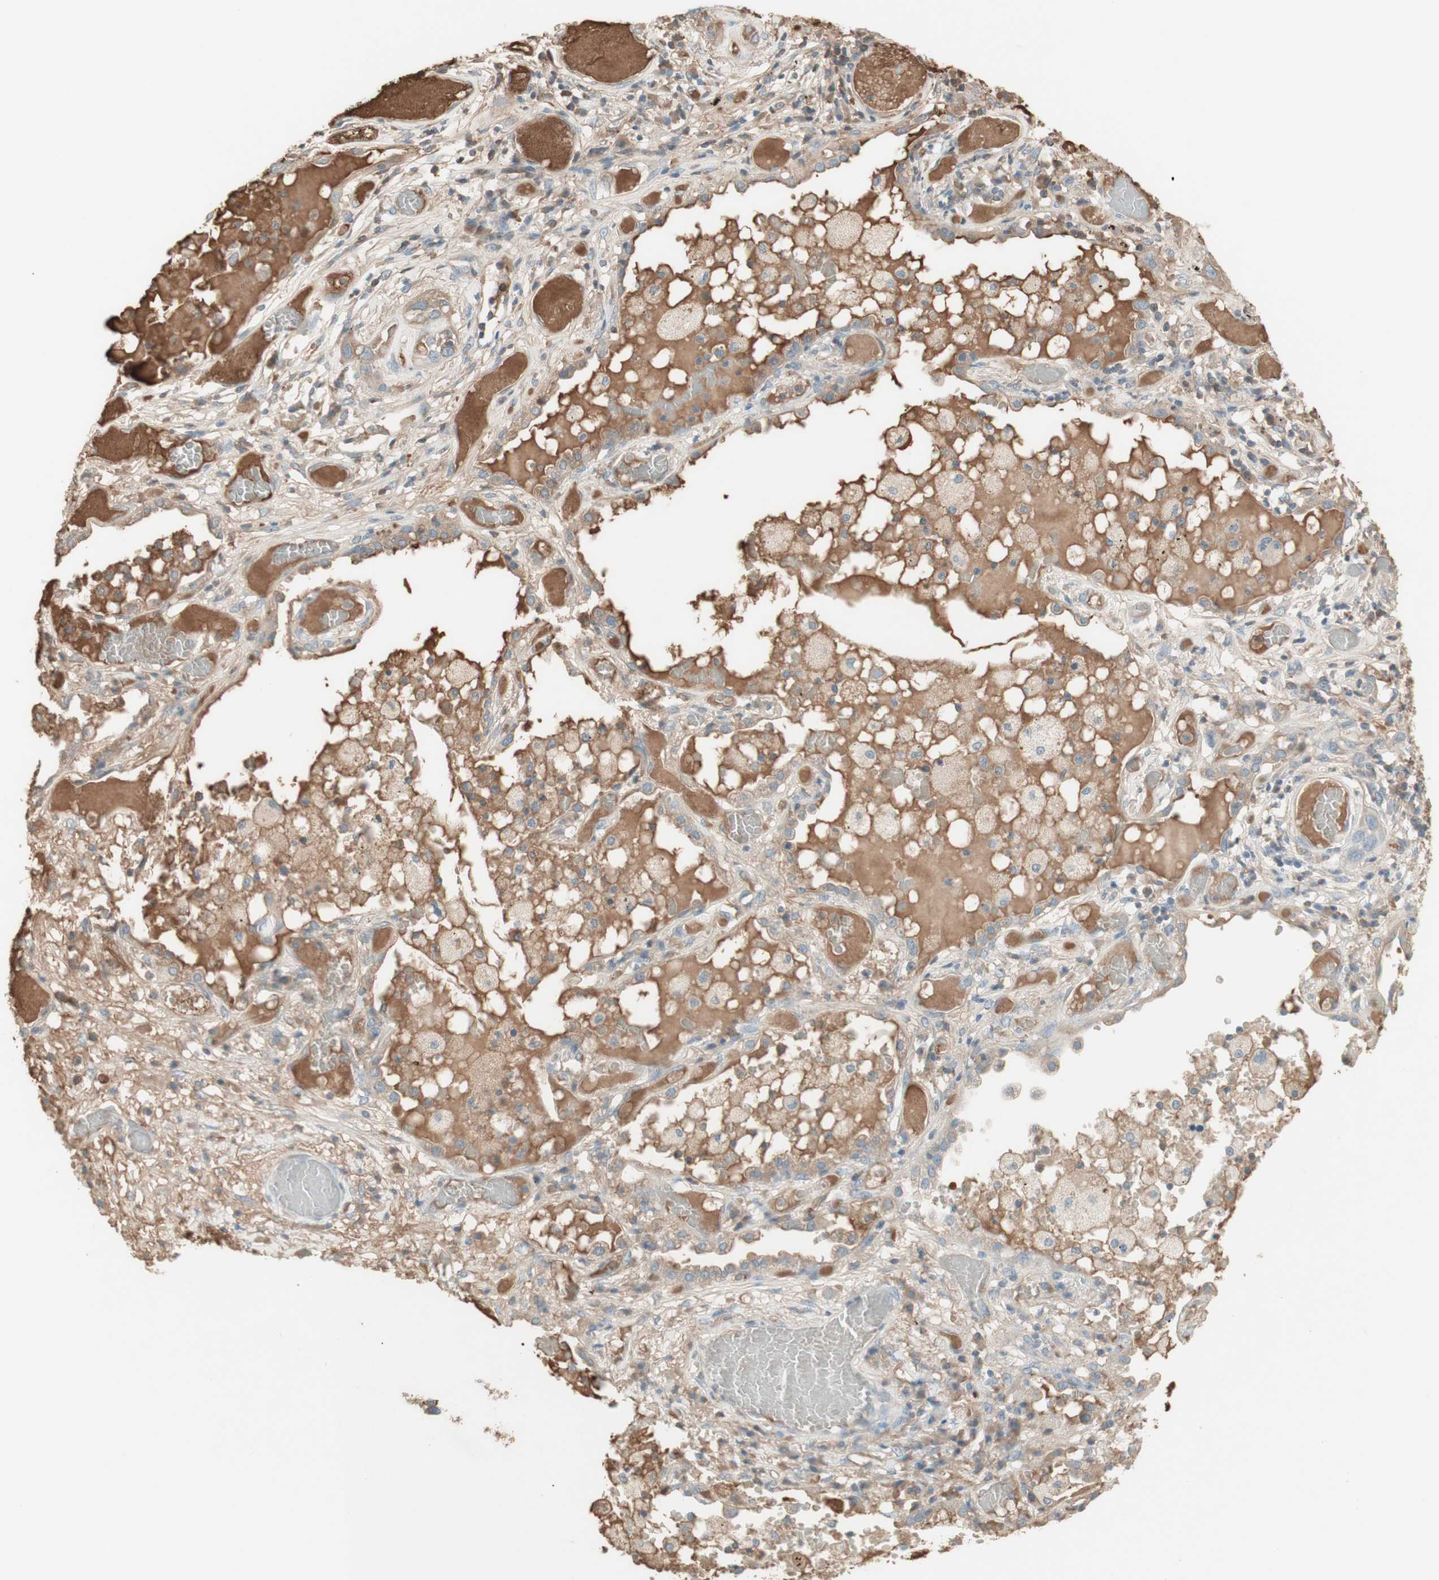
{"staining": {"intensity": "negative", "quantity": "none", "location": "none"}, "tissue": "lung cancer", "cell_type": "Tumor cells", "image_type": "cancer", "snomed": [{"axis": "morphology", "description": "Squamous cell carcinoma, NOS"}, {"axis": "topography", "description": "Lung"}], "caption": "A histopathology image of lung cancer stained for a protein reveals no brown staining in tumor cells.", "gene": "IFNG", "patient": {"sex": "male", "age": 71}}